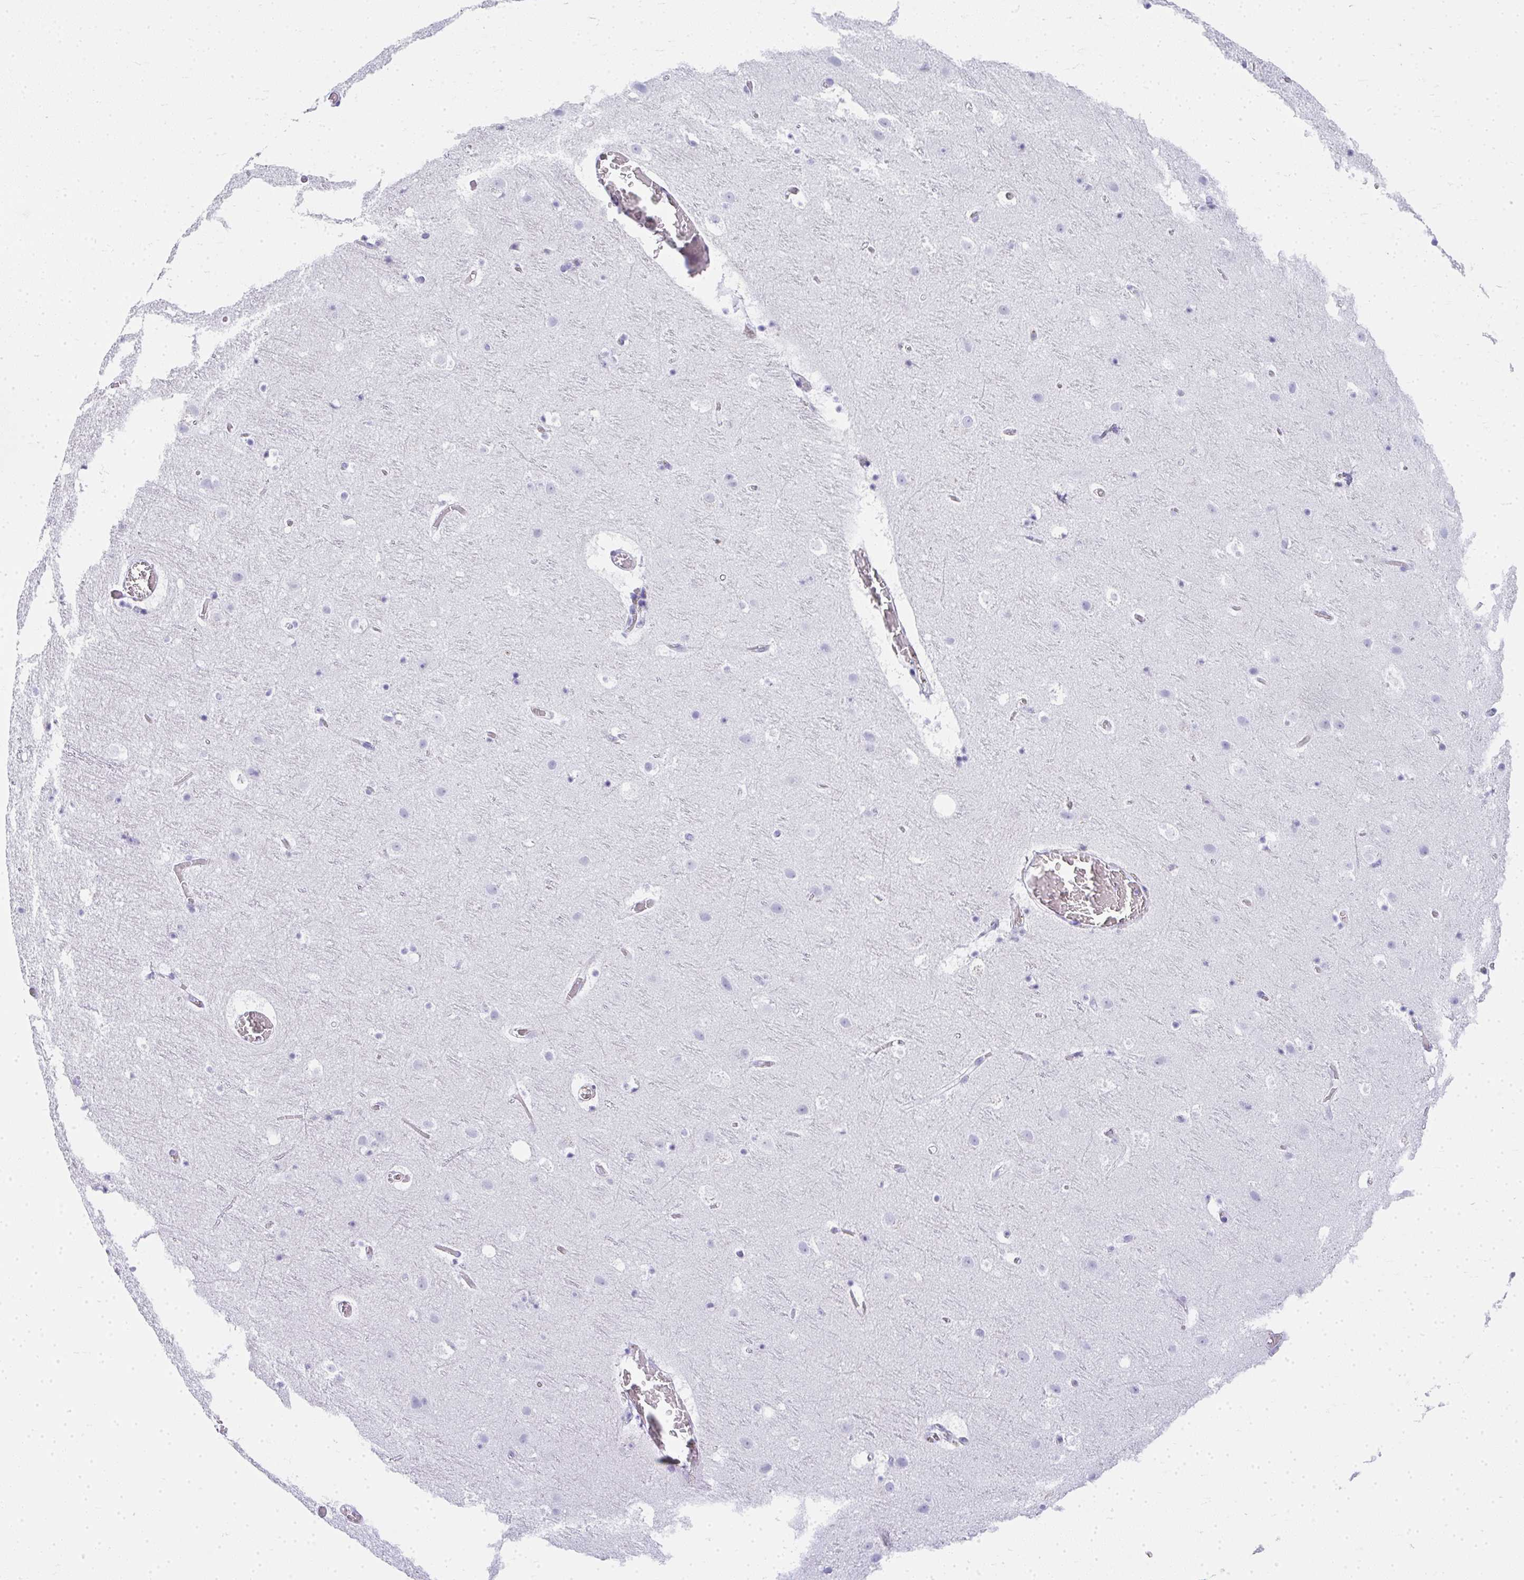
{"staining": {"intensity": "negative", "quantity": "none", "location": "none"}, "tissue": "cerebral cortex", "cell_type": "Endothelial cells", "image_type": "normal", "snomed": [{"axis": "morphology", "description": "Normal tissue, NOS"}, {"axis": "topography", "description": "Cerebral cortex"}], "caption": "The IHC image has no significant positivity in endothelial cells of cerebral cortex. The staining was performed using DAB (3,3'-diaminobenzidine) to visualize the protein expression in brown, while the nuclei were stained in blue with hematoxylin (Magnification: 20x).", "gene": "ZSWIM3", "patient": {"sex": "female", "age": 42}}